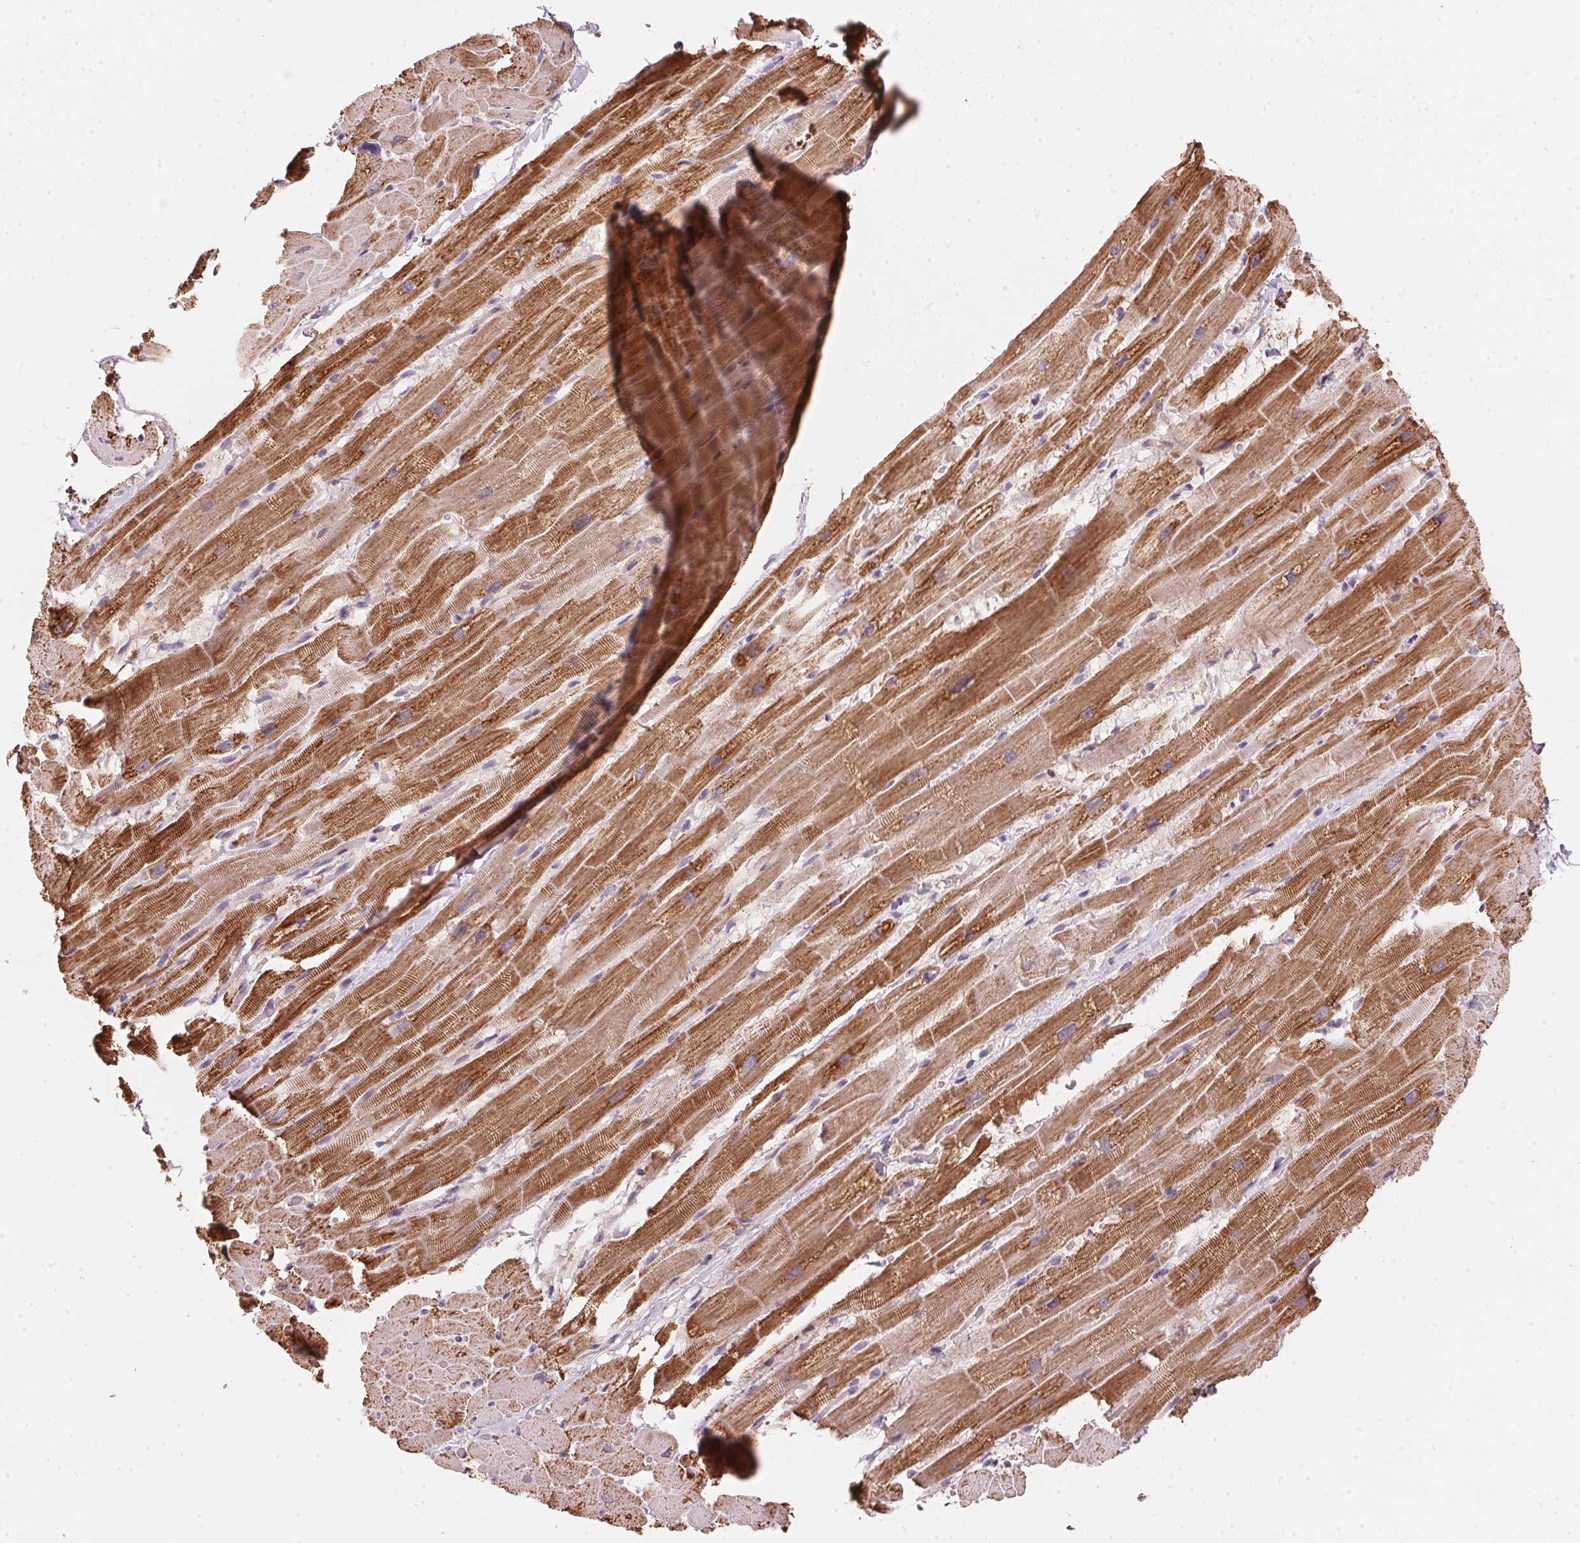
{"staining": {"intensity": "moderate", "quantity": ">75%", "location": "cytoplasmic/membranous"}, "tissue": "heart muscle", "cell_type": "Cardiomyocytes", "image_type": "normal", "snomed": [{"axis": "morphology", "description": "Normal tissue, NOS"}, {"axis": "topography", "description": "Heart"}], "caption": "Immunohistochemical staining of unremarkable heart muscle demonstrates medium levels of moderate cytoplasmic/membranous staining in approximately >75% of cardiomyocytes.", "gene": "COQ7", "patient": {"sex": "male", "age": 37}}